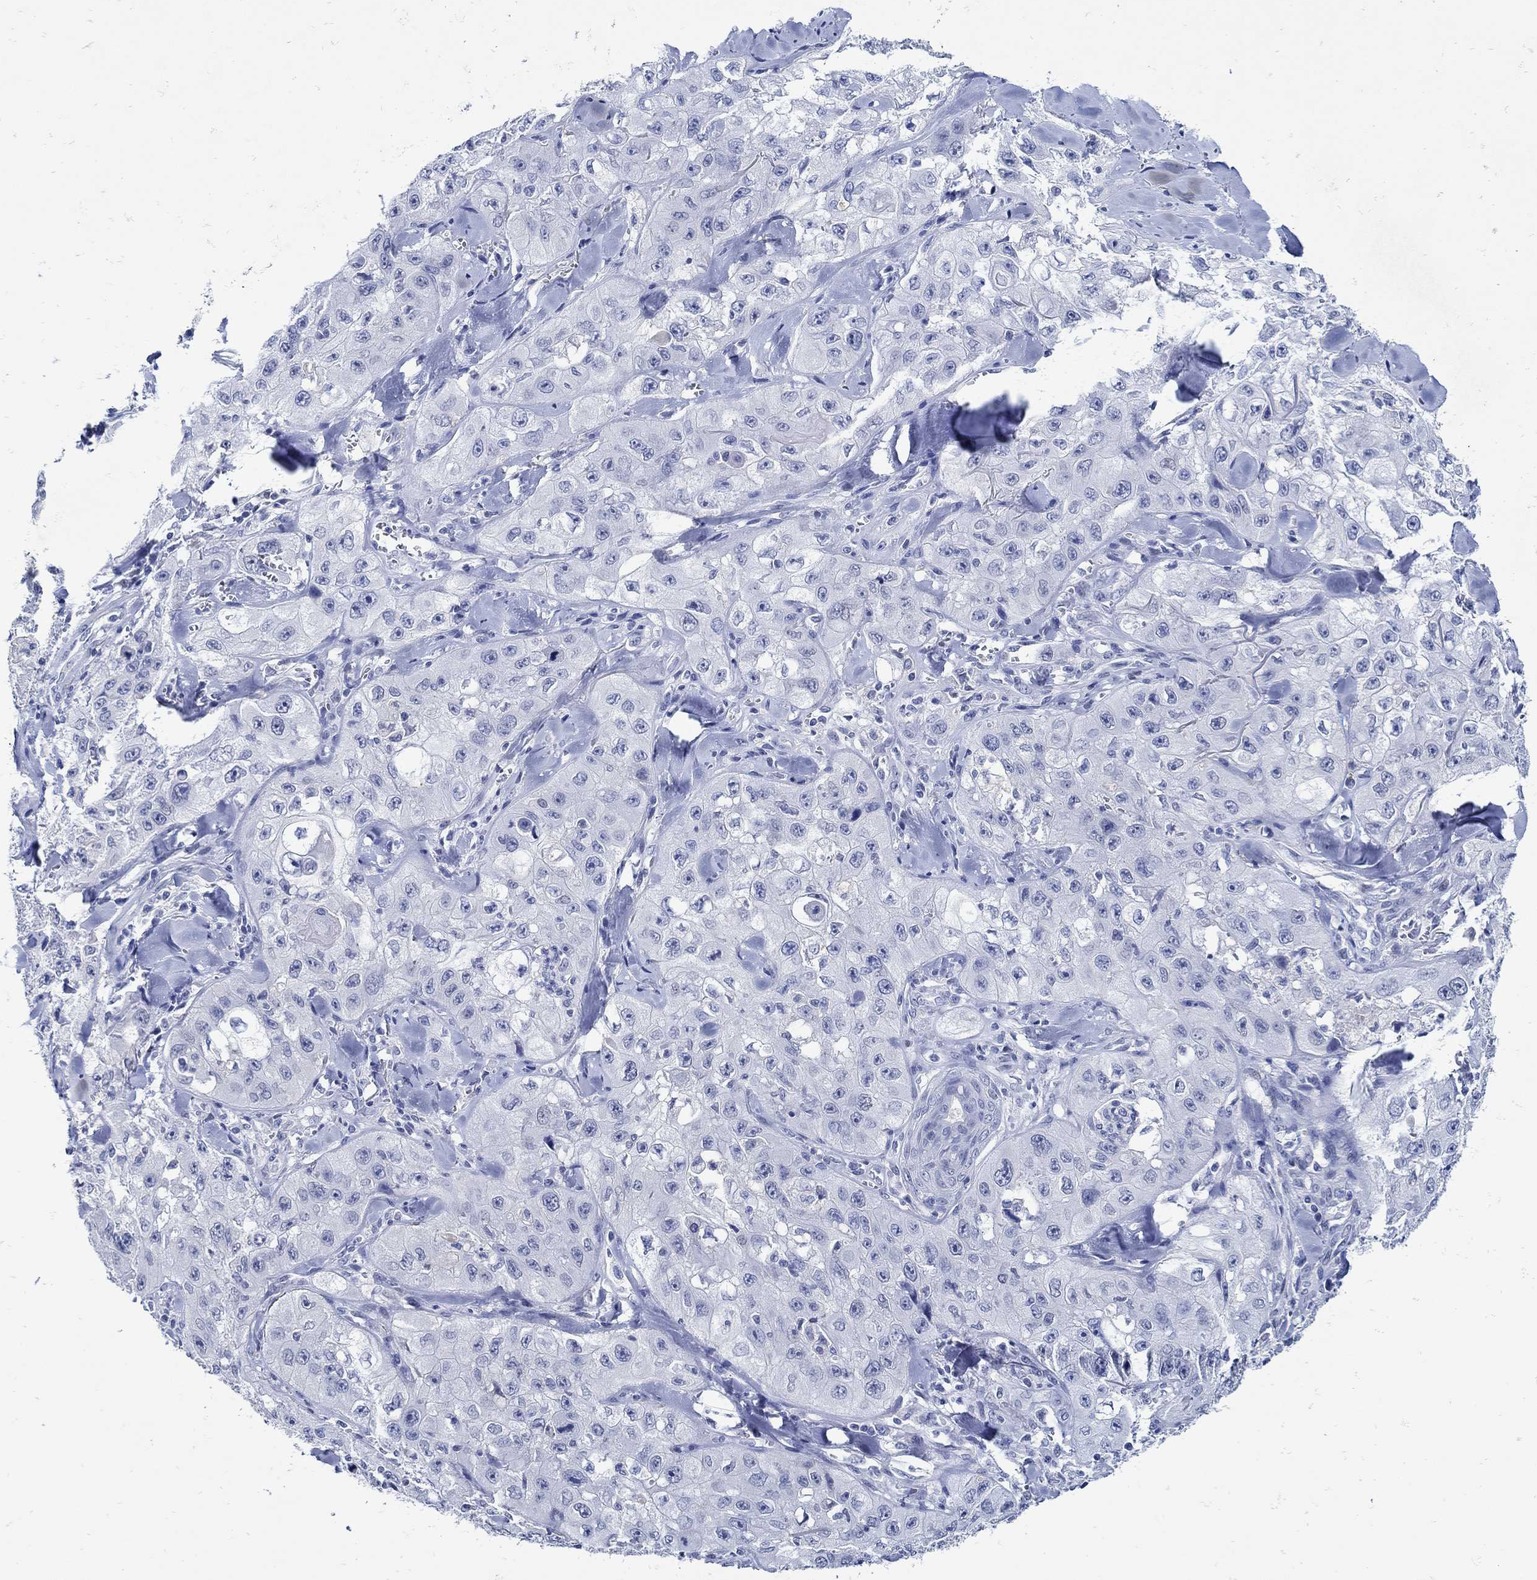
{"staining": {"intensity": "negative", "quantity": "none", "location": "none"}, "tissue": "skin cancer", "cell_type": "Tumor cells", "image_type": "cancer", "snomed": [{"axis": "morphology", "description": "Squamous cell carcinoma, NOS"}, {"axis": "topography", "description": "Skin"}, {"axis": "topography", "description": "Subcutis"}], "caption": "Tumor cells show no significant protein positivity in skin cancer.", "gene": "NOS1", "patient": {"sex": "male", "age": 73}}